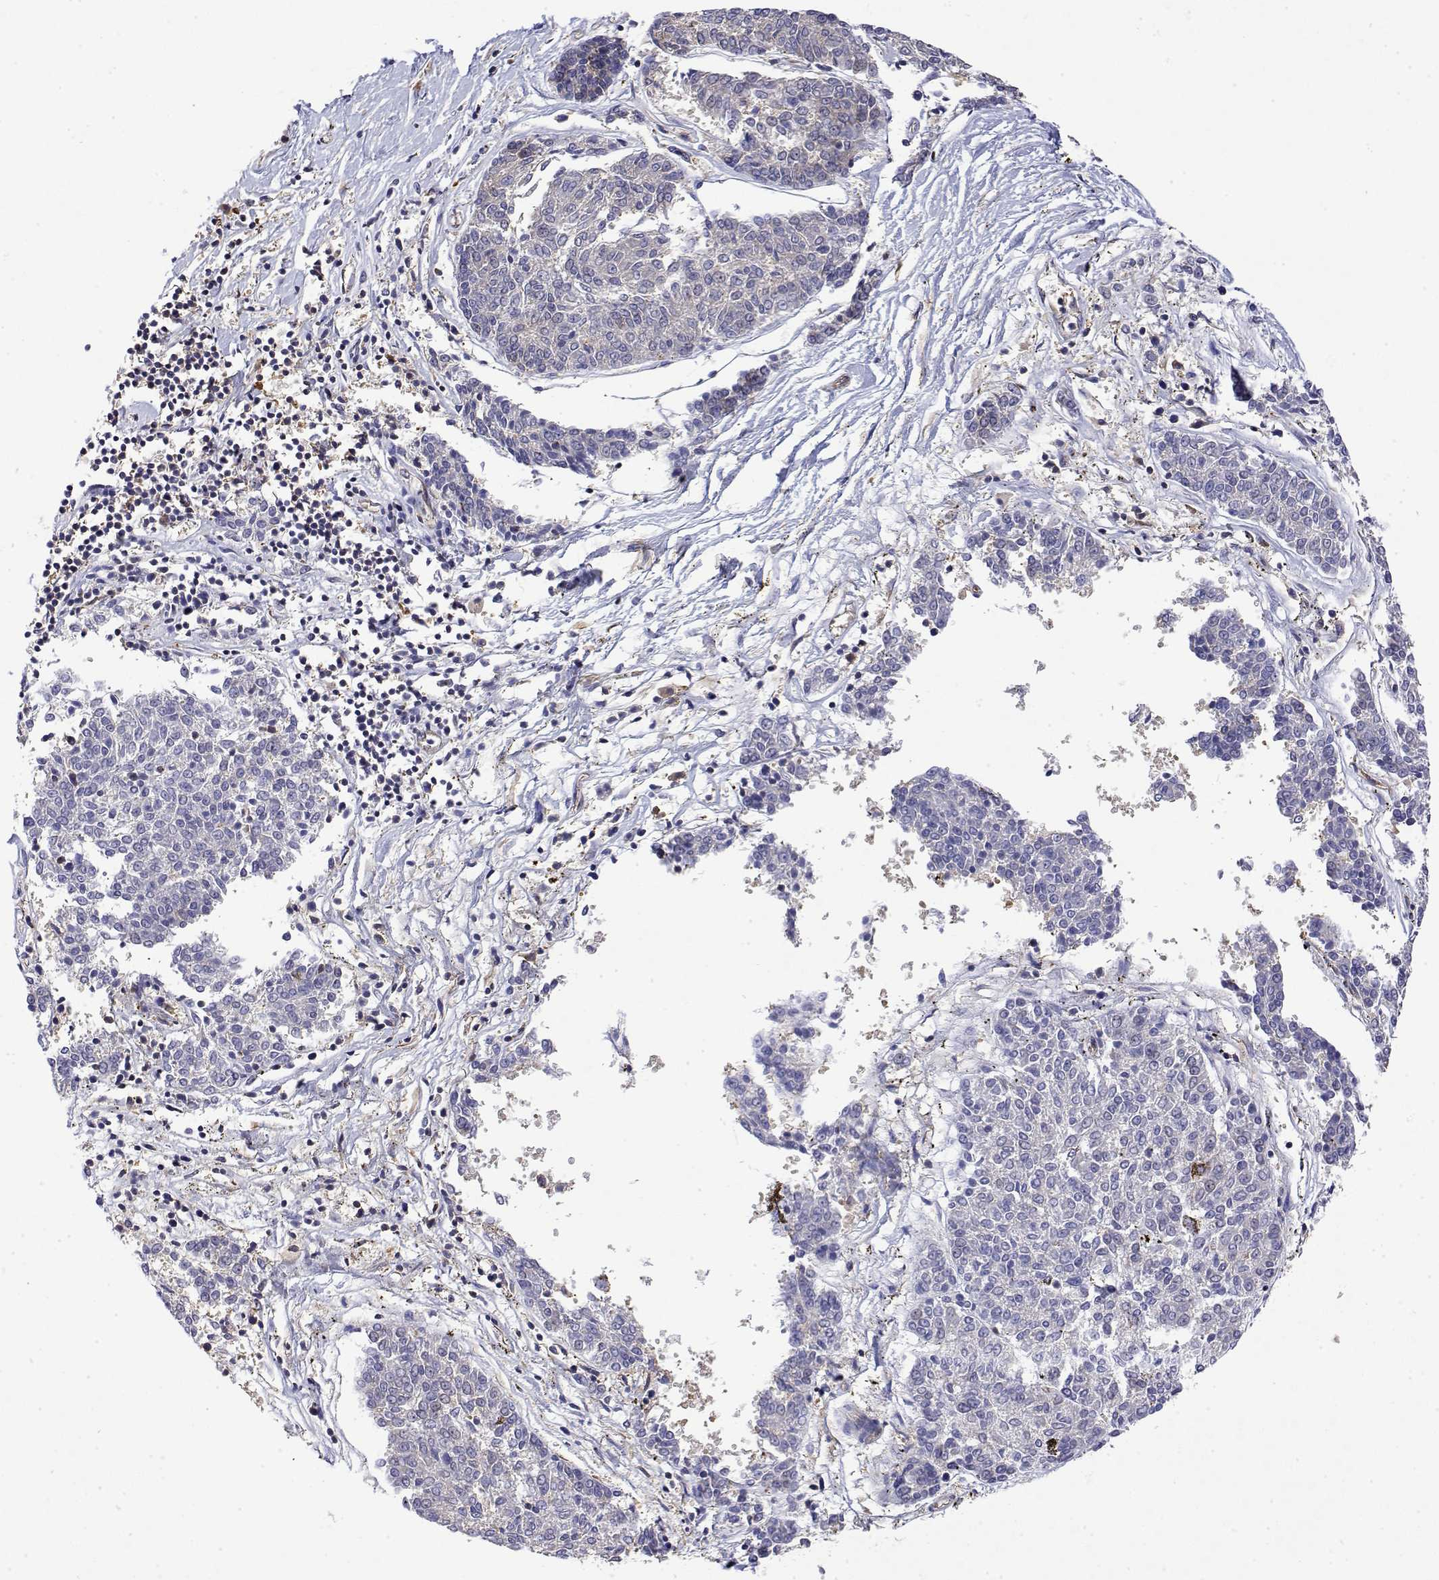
{"staining": {"intensity": "negative", "quantity": "none", "location": "none"}, "tissue": "melanoma", "cell_type": "Tumor cells", "image_type": "cancer", "snomed": [{"axis": "morphology", "description": "Malignant melanoma, NOS"}, {"axis": "topography", "description": "Skin"}], "caption": "Immunohistochemistry (IHC) micrograph of neoplastic tissue: malignant melanoma stained with DAB (3,3'-diaminobenzidine) demonstrates no significant protein staining in tumor cells.", "gene": "EEF1G", "patient": {"sex": "female", "age": 72}}